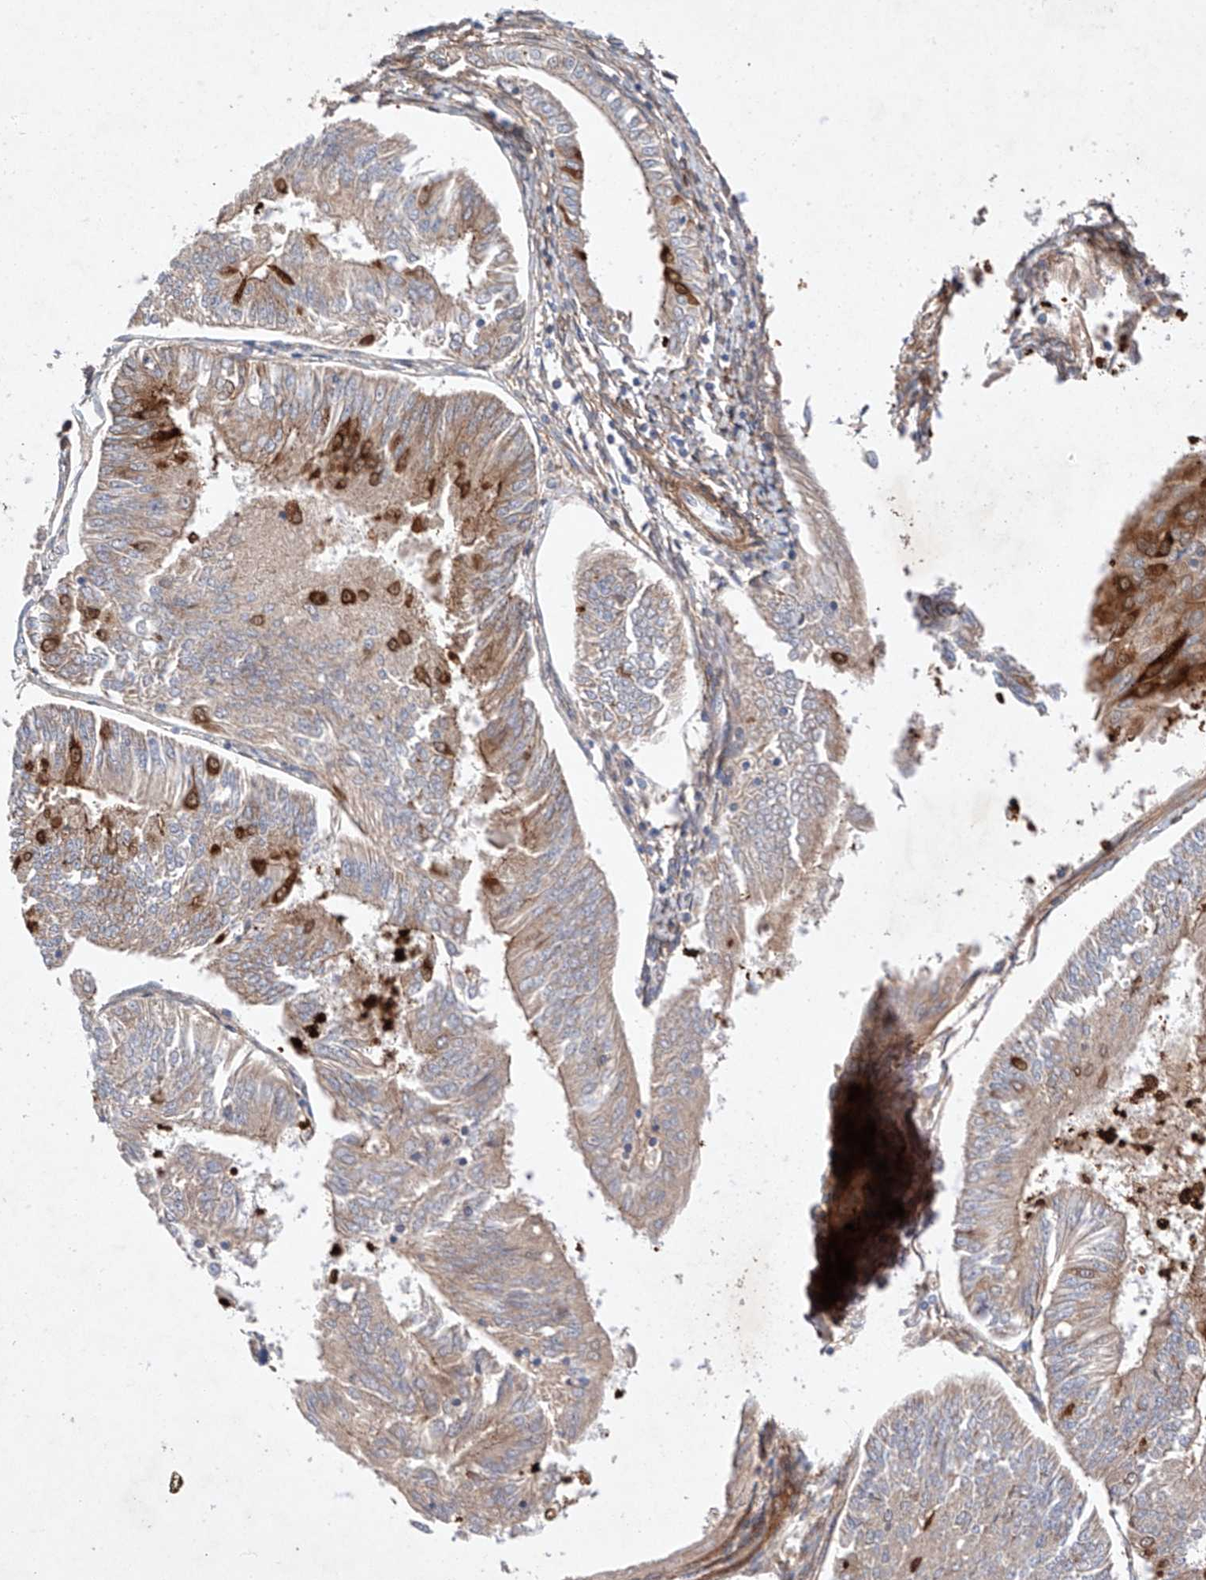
{"staining": {"intensity": "moderate", "quantity": "25%-75%", "location": "cytoplasmic/membranous"}, "tissue": "endometrial cancer", "cell_type": "Tumor cells", "image_type": "cancer", "snomed": [{"axis": "morphology", "description": "Adenocarcinoma, NOS"}, {"axis": "topography", "description": "Endometrium"}], "caption": "Immunohistochemistry (IHC) (DAB) staining of human adenocarcinoma (endometrial) exhibits moderate cytoplasmic/membranous protein positivity in about 25%-75% of tumor cells. Ihc stains the protein in brown and the nuclei are stained blue.", "gene": "RAB23", "patient": {"sex": "female", "age": 58}}